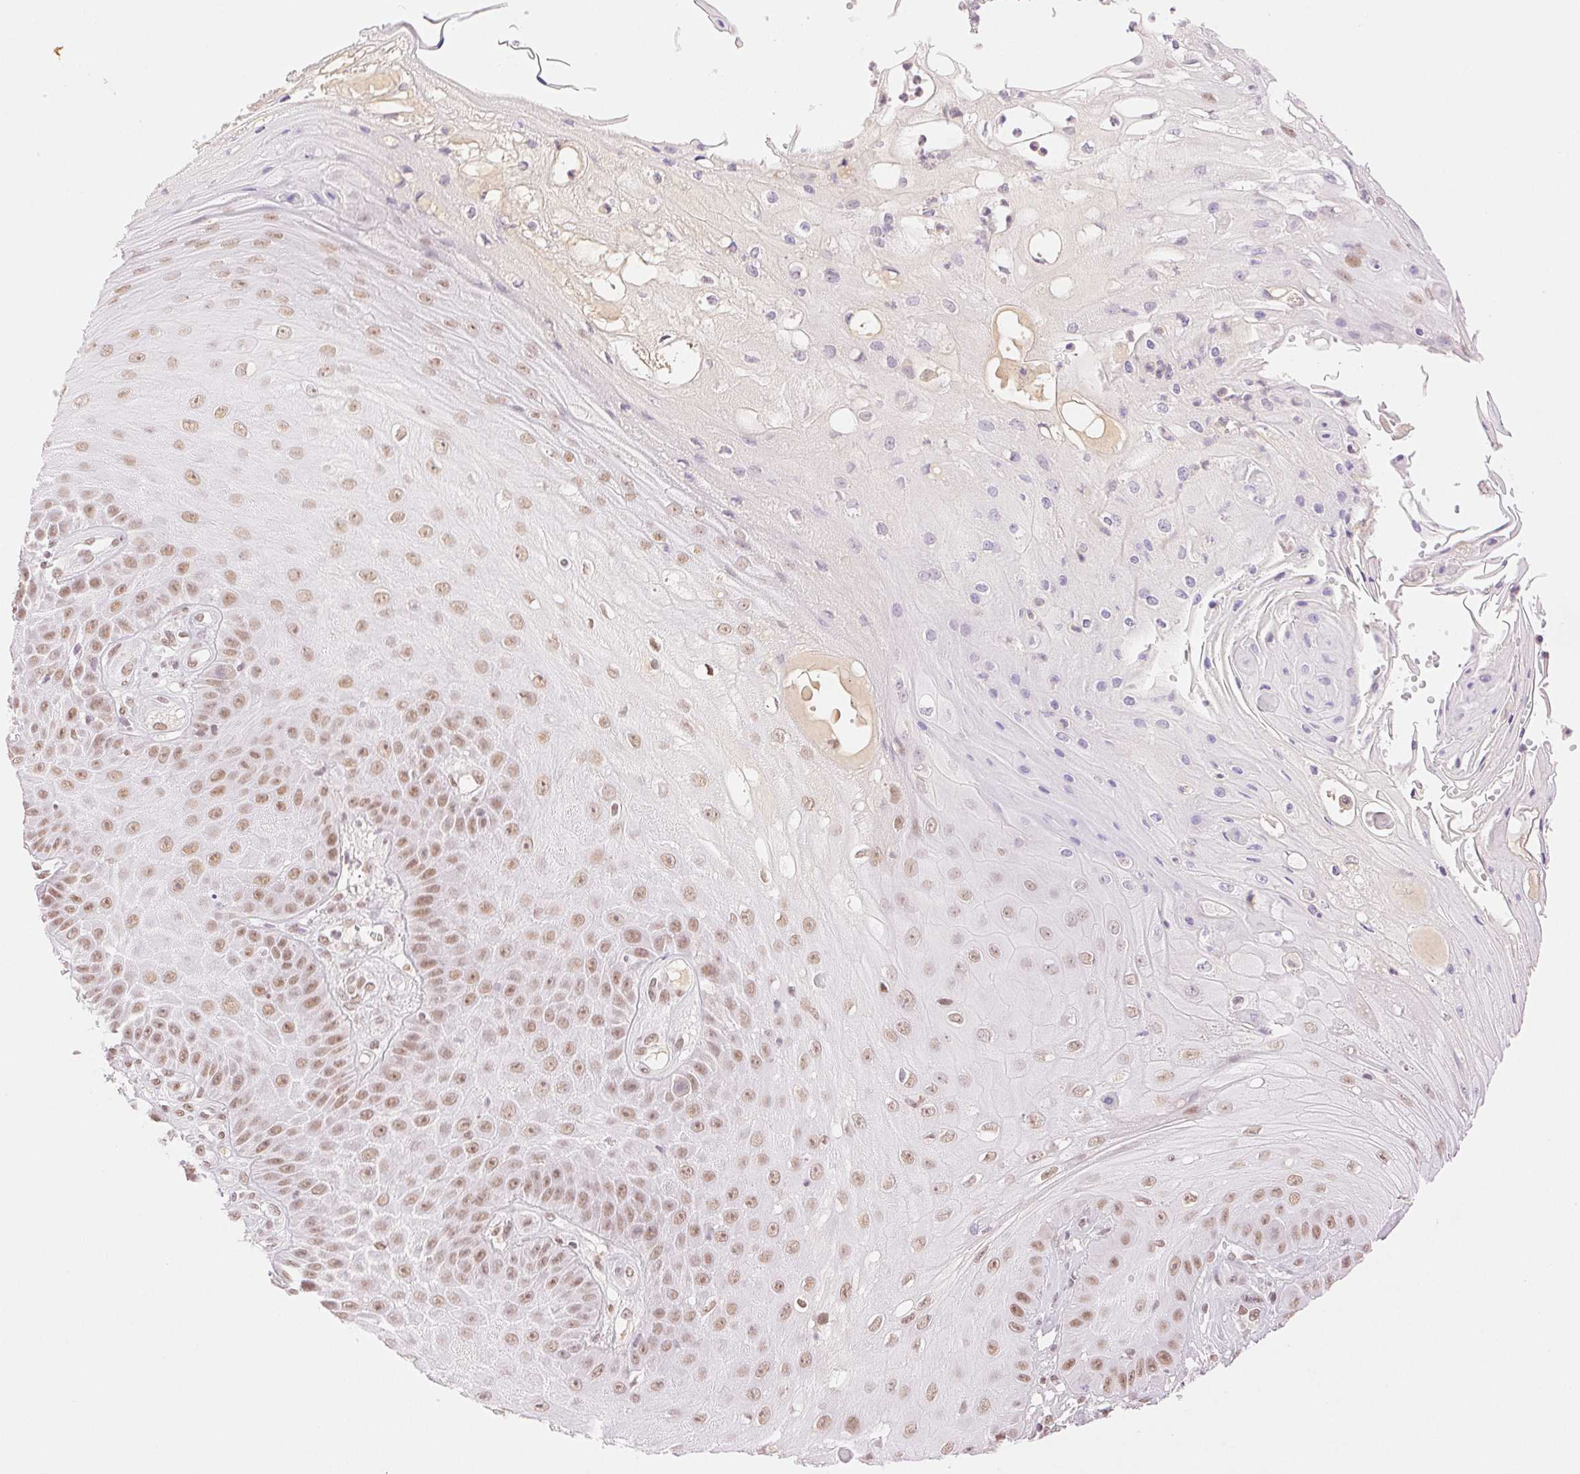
{"staining": {"intensity": "moderate", "quantity": ">75%", "location": "nuclear"}, "tissue": "skin cancer", "cell_type": "Tumor cells", "image_type": "cancer", "snomed": [{"axis": "morphology", "description": "Squamous cell carcinoma, NOS"}, {"axis": "topography", "description": "Skin"}], "caption": "The image shows staining of skin squamous cell carcinoma, revealing moderate nuclear protein staining (brown color) within tumor cells. (Stains: DAB (3,3'-diaminobenzidine) in brown, nuclei in blue, Microscopy: brightfield microscopy at high magnification).", "gene": "H2AZ2", "patient": {"sex": "male", "age": 70}}